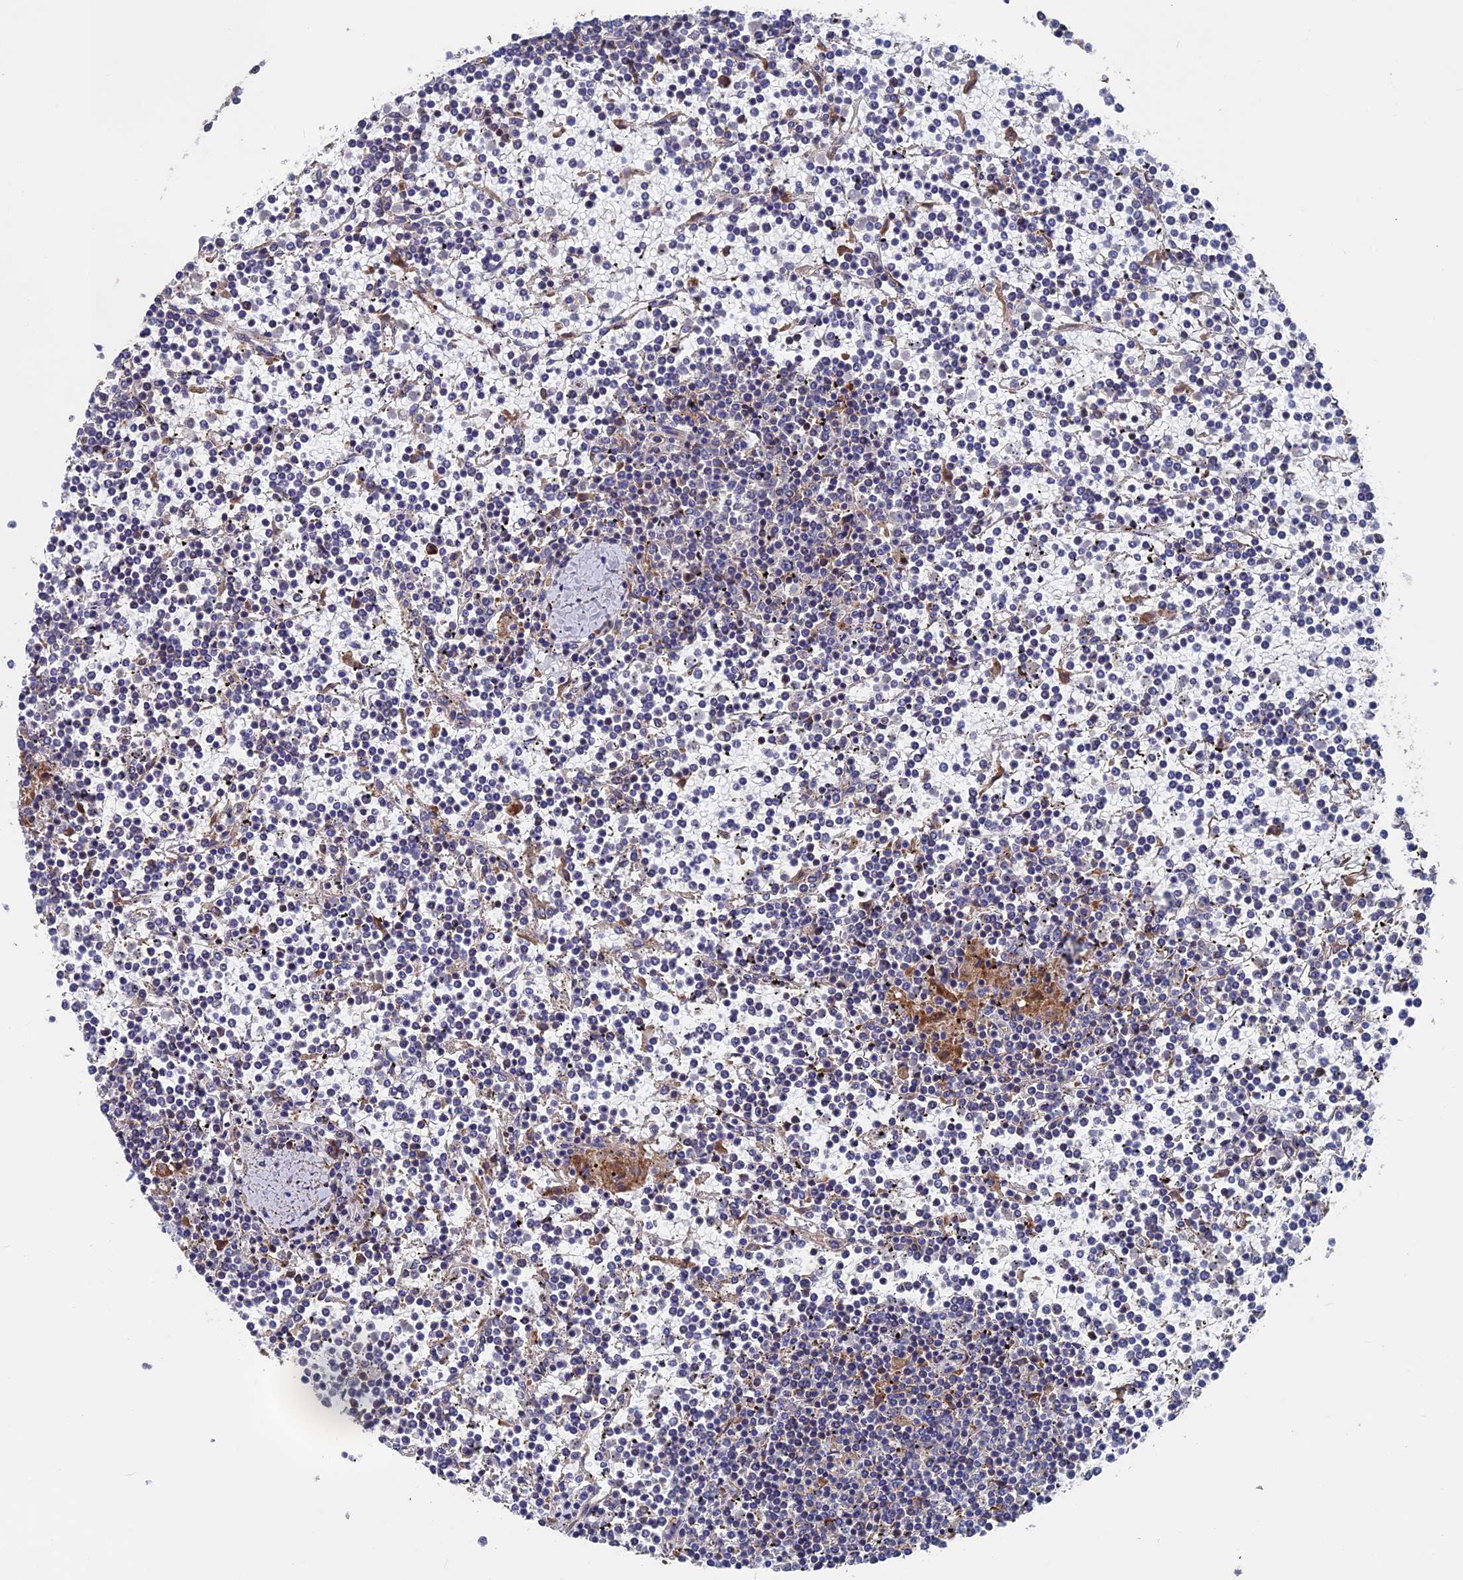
{"staining": {"intensity": "negative", "quantity": "none", "location": "none"}, "tissue": "lymphoma", "cell_type": "Tumor cells", "image_type": "cancer", "snomed": [{"axis": "morphology", "description": "Malignant lymphoma, non-Hodgkin's type, Low grade"}, {"axis": "topography", "description": "Spleen"}], "caption": "A high-resolution histopathology image shows immunohistochemistry staining of malignant lymphoma, non-Hodgkin's type (low-grade), which displays no significant positivity in tumor cells.", "gene": "DNAJC3", "patient": {"sex": "female", "age": 19}}